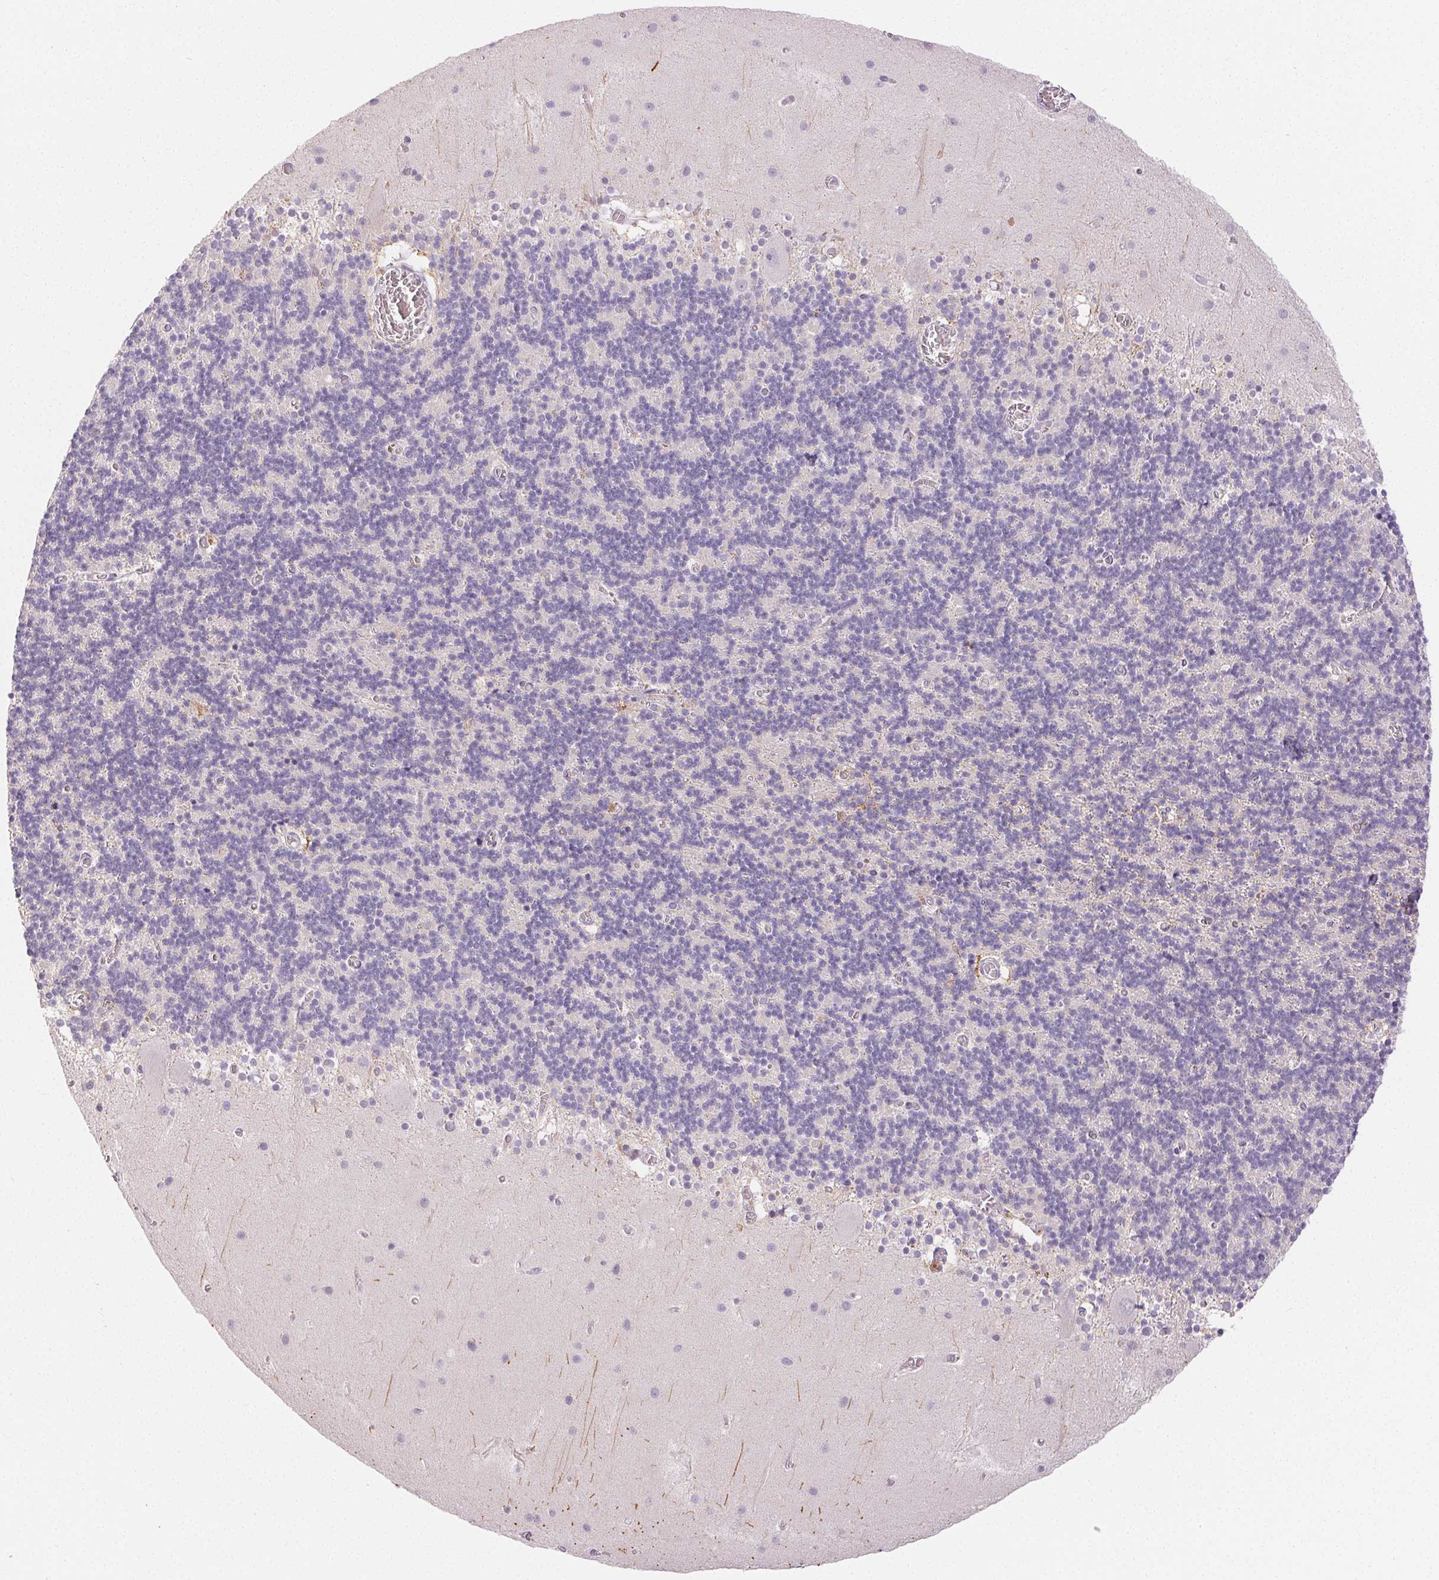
{"staining": {"intensity": "negative", "quantity": "none", "location": "none"}, "tissue": "cerebellum", "cell_type": "Cells in granular layer", "image_type": "normal", "snomed": [{"axis": "morphology", "description": "Normal tissue, NOS"}, {"axis": "topography", "description": "Cerebellum"}], "caption": "A high-resolution micrograph shows immunohistochemistry (IHC) staining of unremarkable cerebellum, which demonstrates no significant staining in cells in granular layer.", "gene": "SFTPD", "patient": {"sex": "male", "age": 70}}